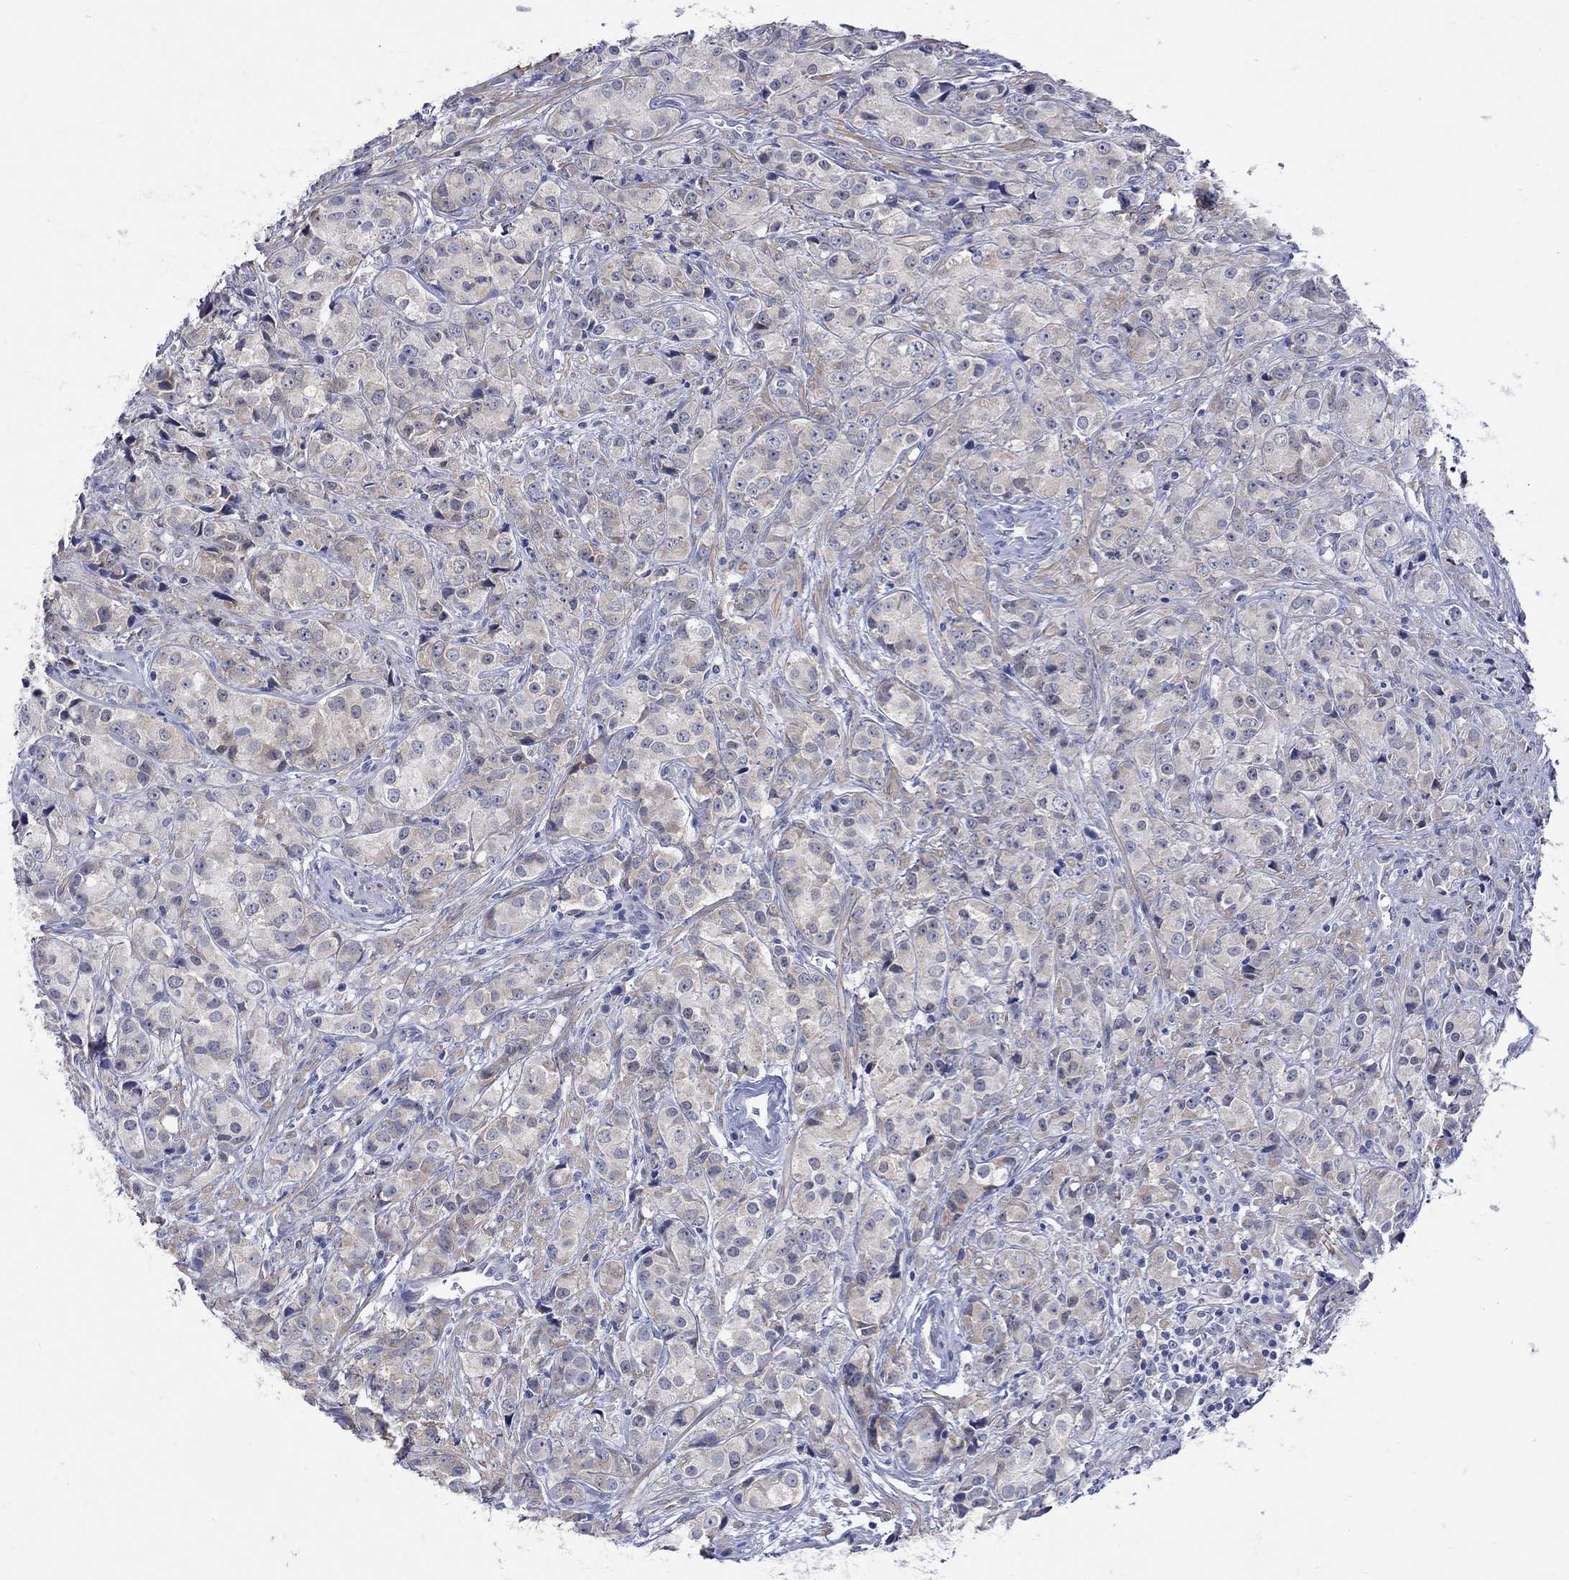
{"staining": {"intensity": "weak", "quantity": "<25%", "location": "cytoplasmic/membranous"}, "tissue": "prostate cancer", "cell_type": "Tumor cells", "image_type": "cancer", "snomed": [{"axis": "morphology", "description": "Adenocarcinoma, Medium grade"}, {"axis": "topography", "description": "Prostate"}], "caption": "Tumor cells are negative for brown protein staining in medium-grade adenocarcinoma (prostate).", "gene": "MSI1", "patient": {"sex": "male", "age": 74}}